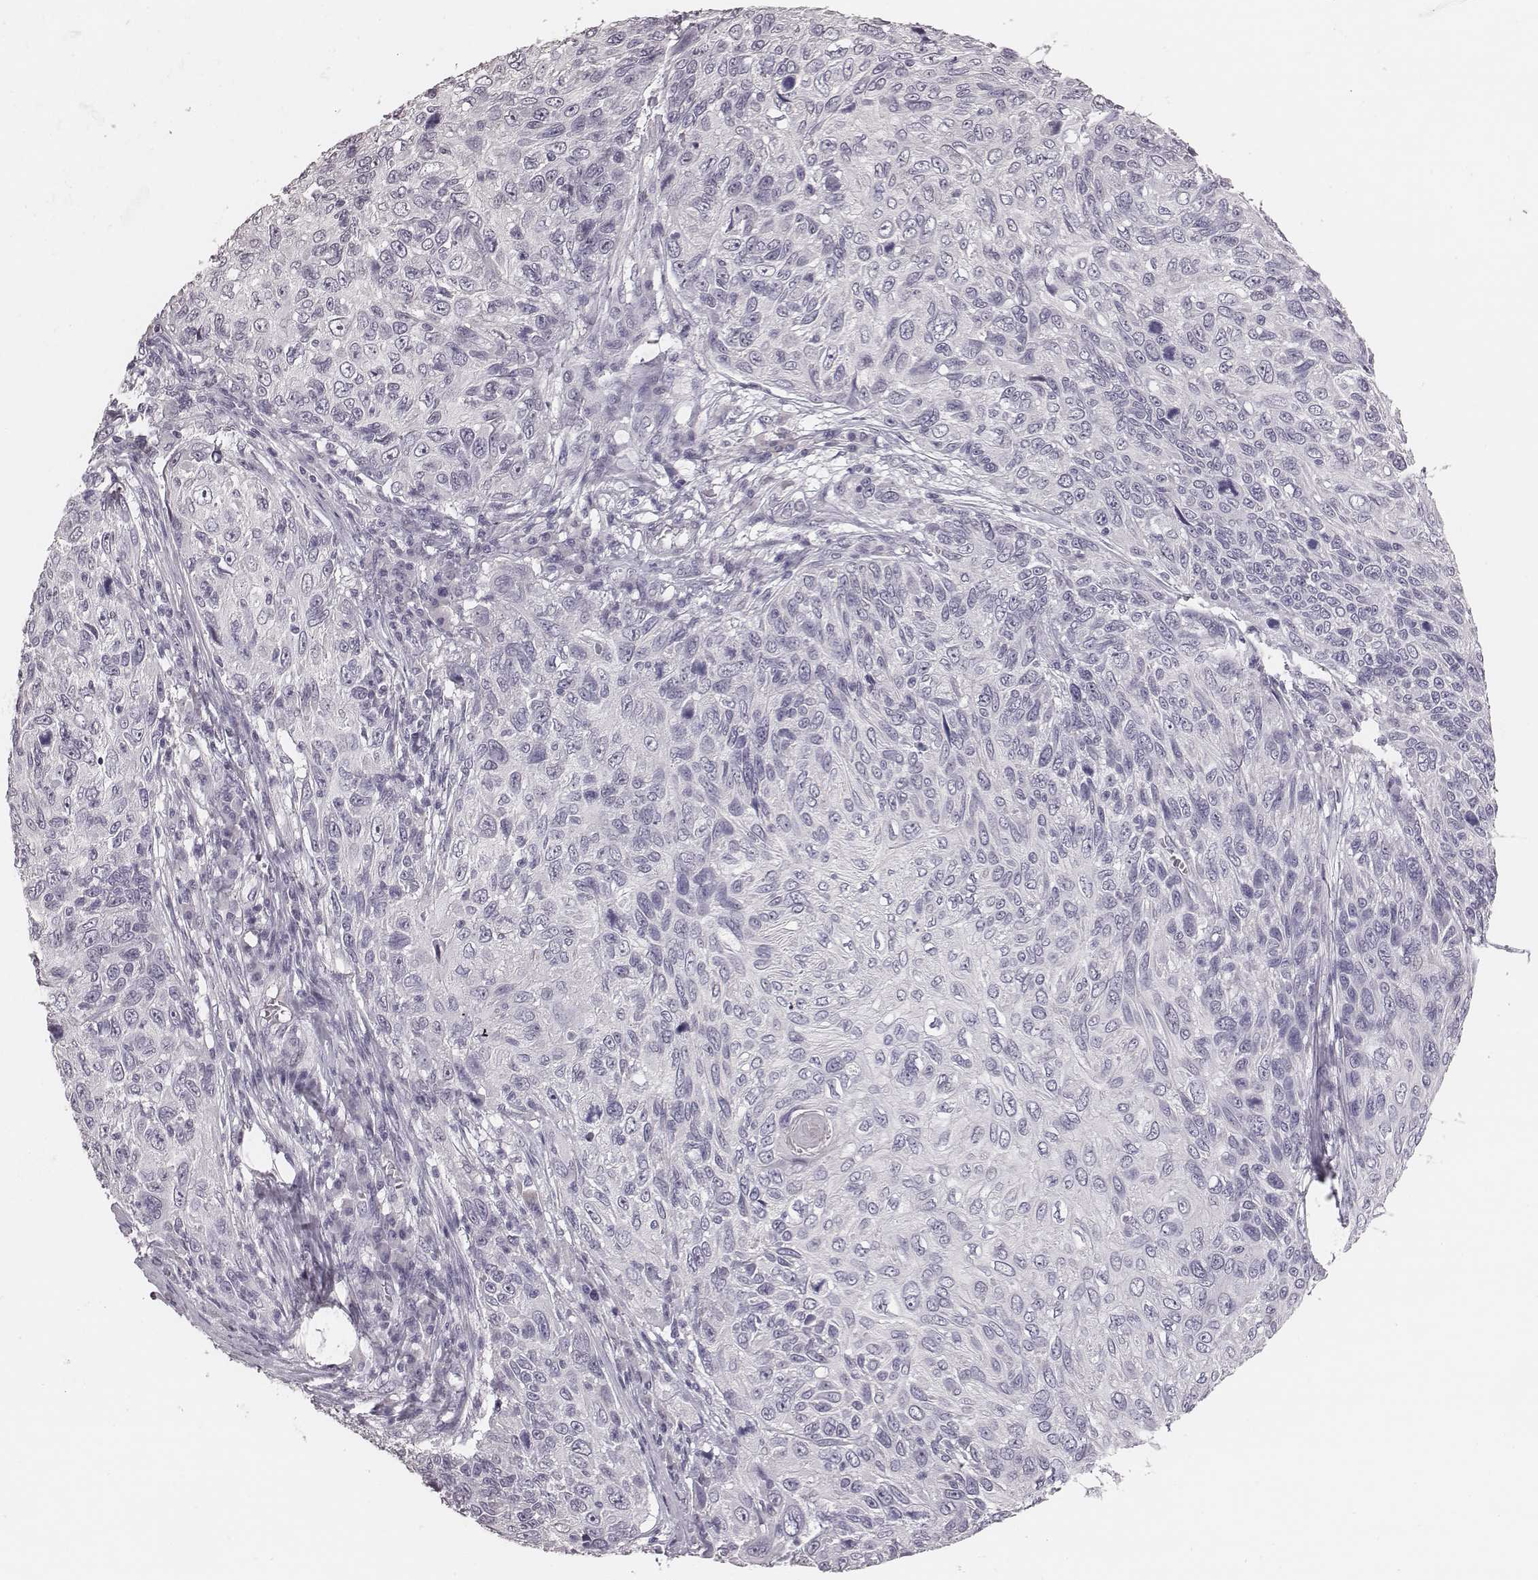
{"staining": {"intensity": "negative", "quantity": "none", "location": "none"}, "tissue": "skin cancer", "cell_type": "Tumor cells", "image_type": "cancer", "snomed": [{"axis": "morphology", "description": "Squamous cell carcinoma, NOS"}, {"axis": "topography", "description": "Skin"}], "caption": "DAB immunohistochemical staining of human skin squamous cell carcinoma demonstrates no significant expression in tumor cells. Brightfield microscopy of immunohistochemistry (IHC) stained with DAB (3,3'-diaminobenzidine) (brown) and hematoxylin (blue), captured at high magnification.", "gene": "CSHL1", "patient": {"sex": "male", "age": 92}}